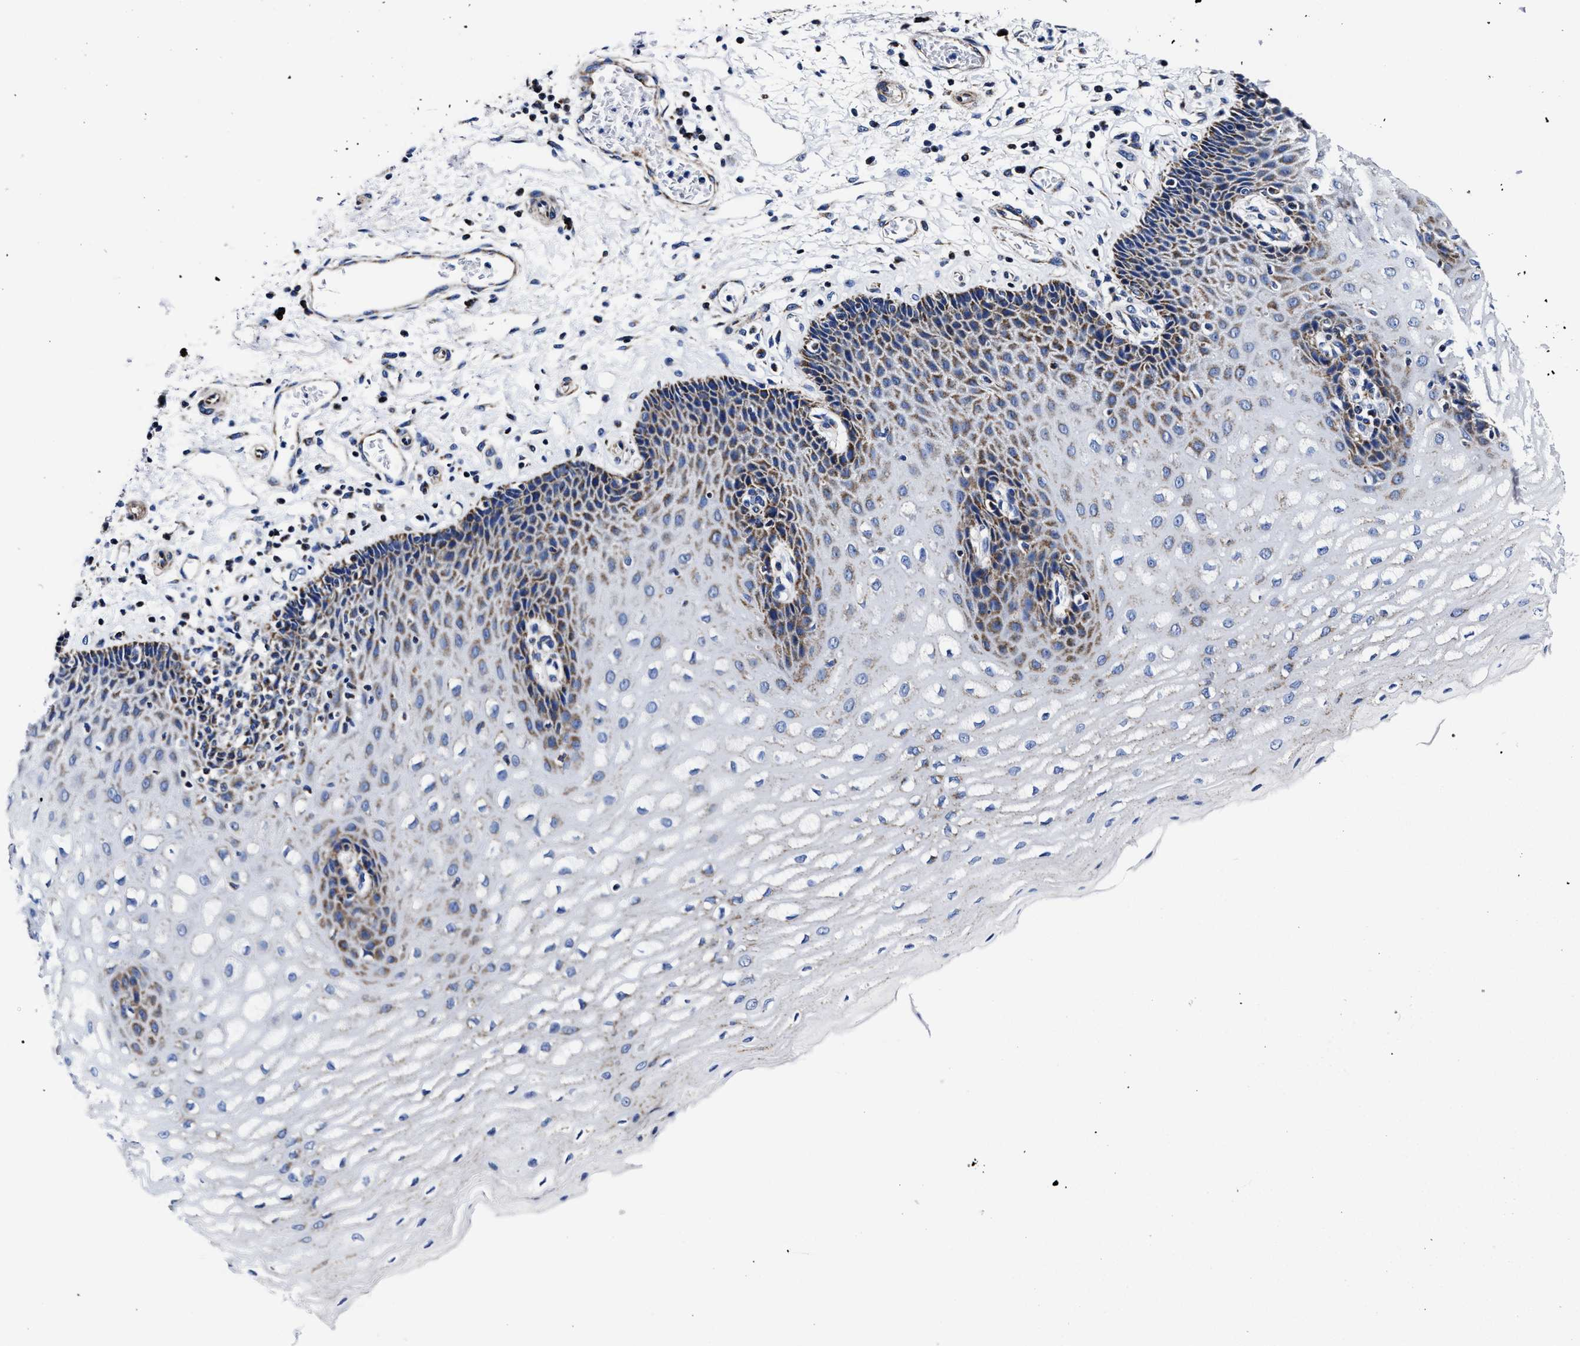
{"staining": {"intensity": "strong", "quantity": "25%-75%", "location": "cytoplasmic/membranous"}, "tissue": "esophagus", "cell_type": "Squamous epithelial cells", "image_type": "normal", "snomed": [{"axis": "morphology", "description": "Normal tissue, NOS"}, {"axis": "topography", "description": "Esophagus"}], "caption": "Benign esophagus displays strong cytoplasmic/membranous staining in about 25%-75% of squamous epithelial cells, visualized by immunohistochemistry. Immunohistochemistry (ihc) stains the protein in brown and the nuclei are stained blue.", "gene": "HINT2", "patient": {"sex": "male", "age": 54}}